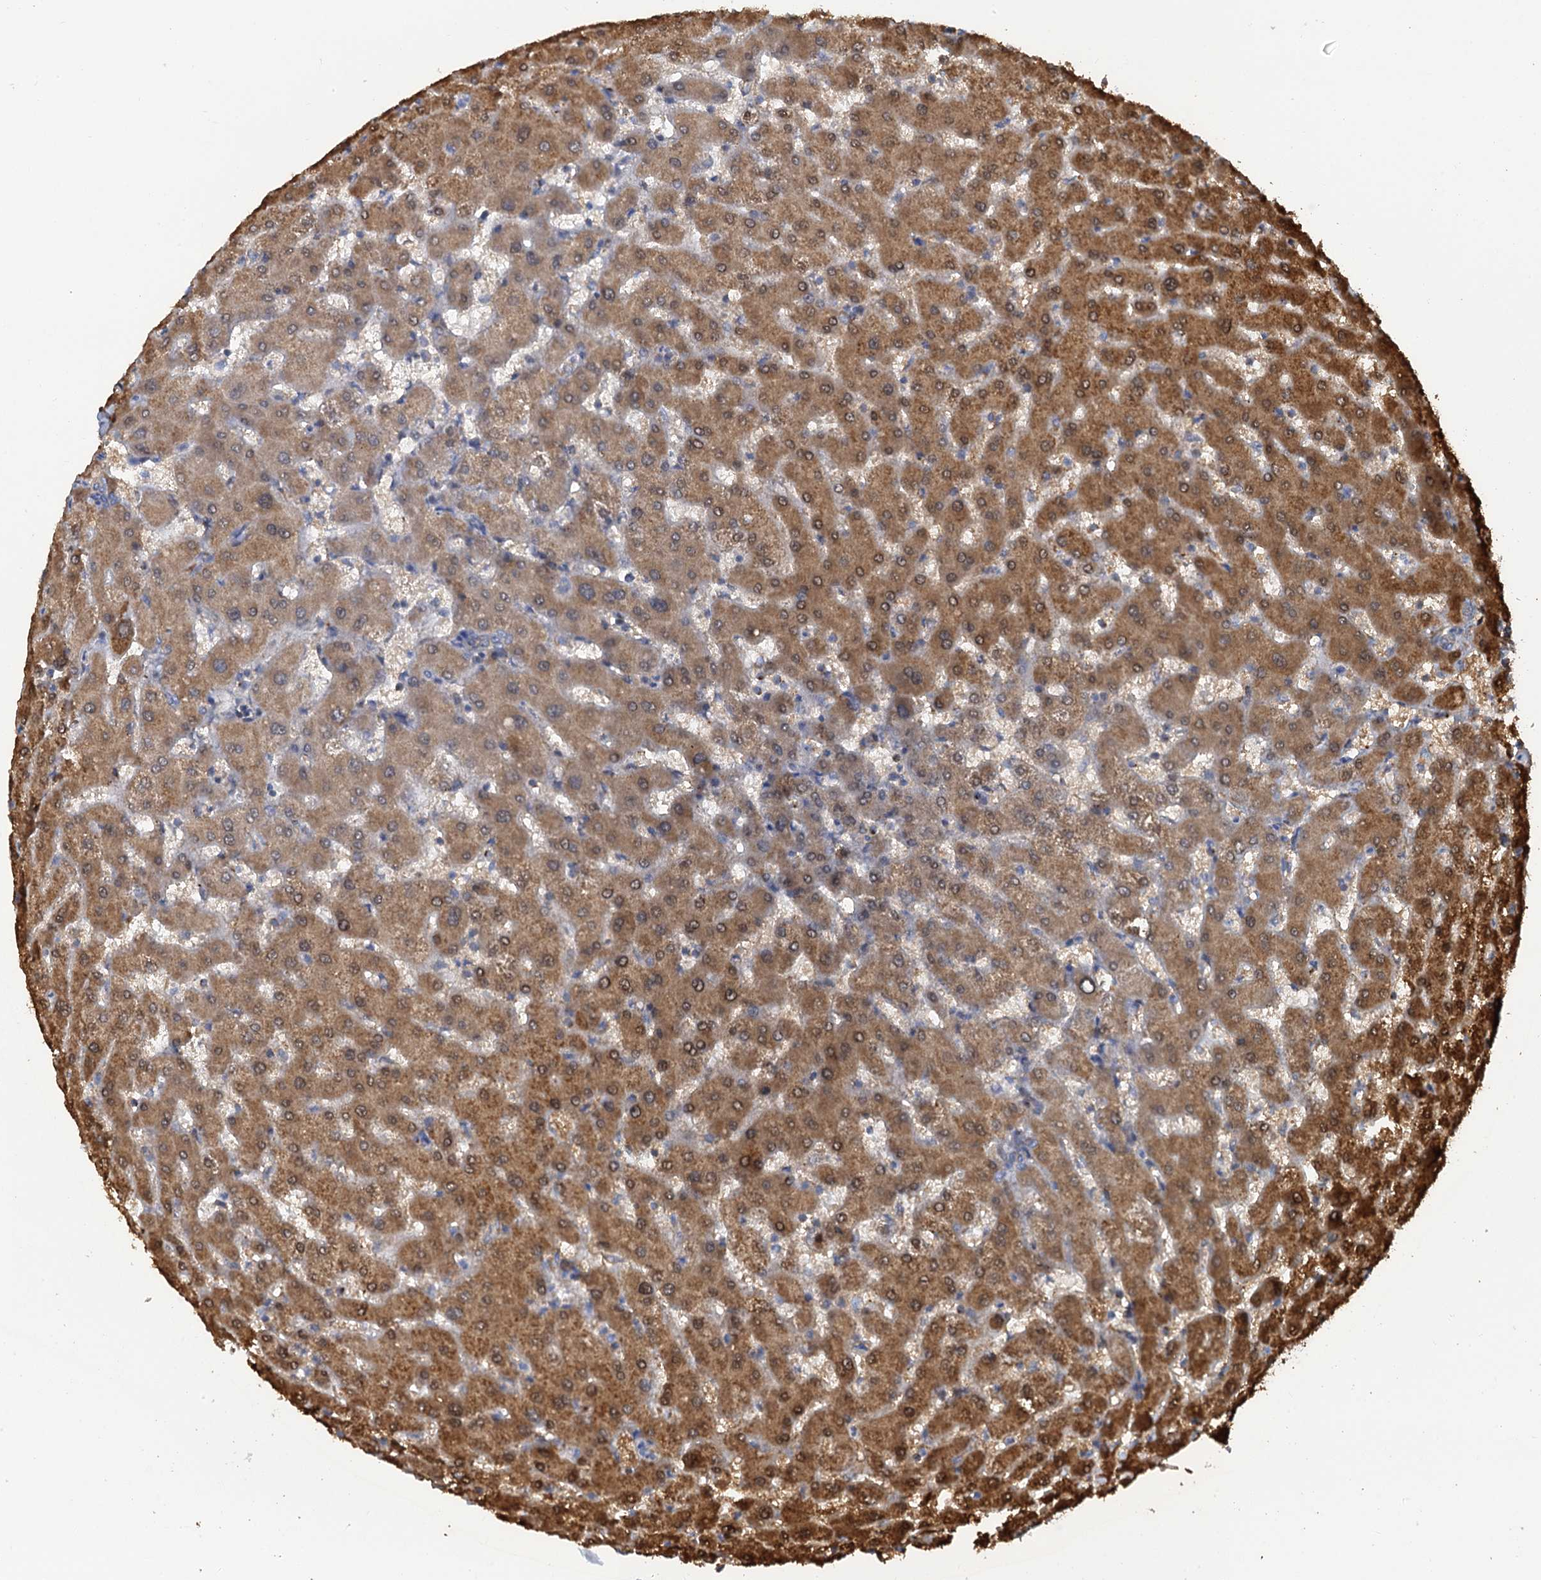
{"staining": {"intensity": "negative", "quantity": "none", "location": "none"}, "tissue": "liver", "cell_type": "Cholangiocytes", "image_type": "normal", "snomed": [{"axis": "morphology", "description": "Normal tissue, NOS"}, {"axis": "topography", "description": "Liver"}], "caption": "DAB immunohistochemical staining of unremarkable human liver exhibits no significant positivity in cholangiocytes.", "gene": "POGLUT3", "patient": {"sex": "female", "age": 63}}